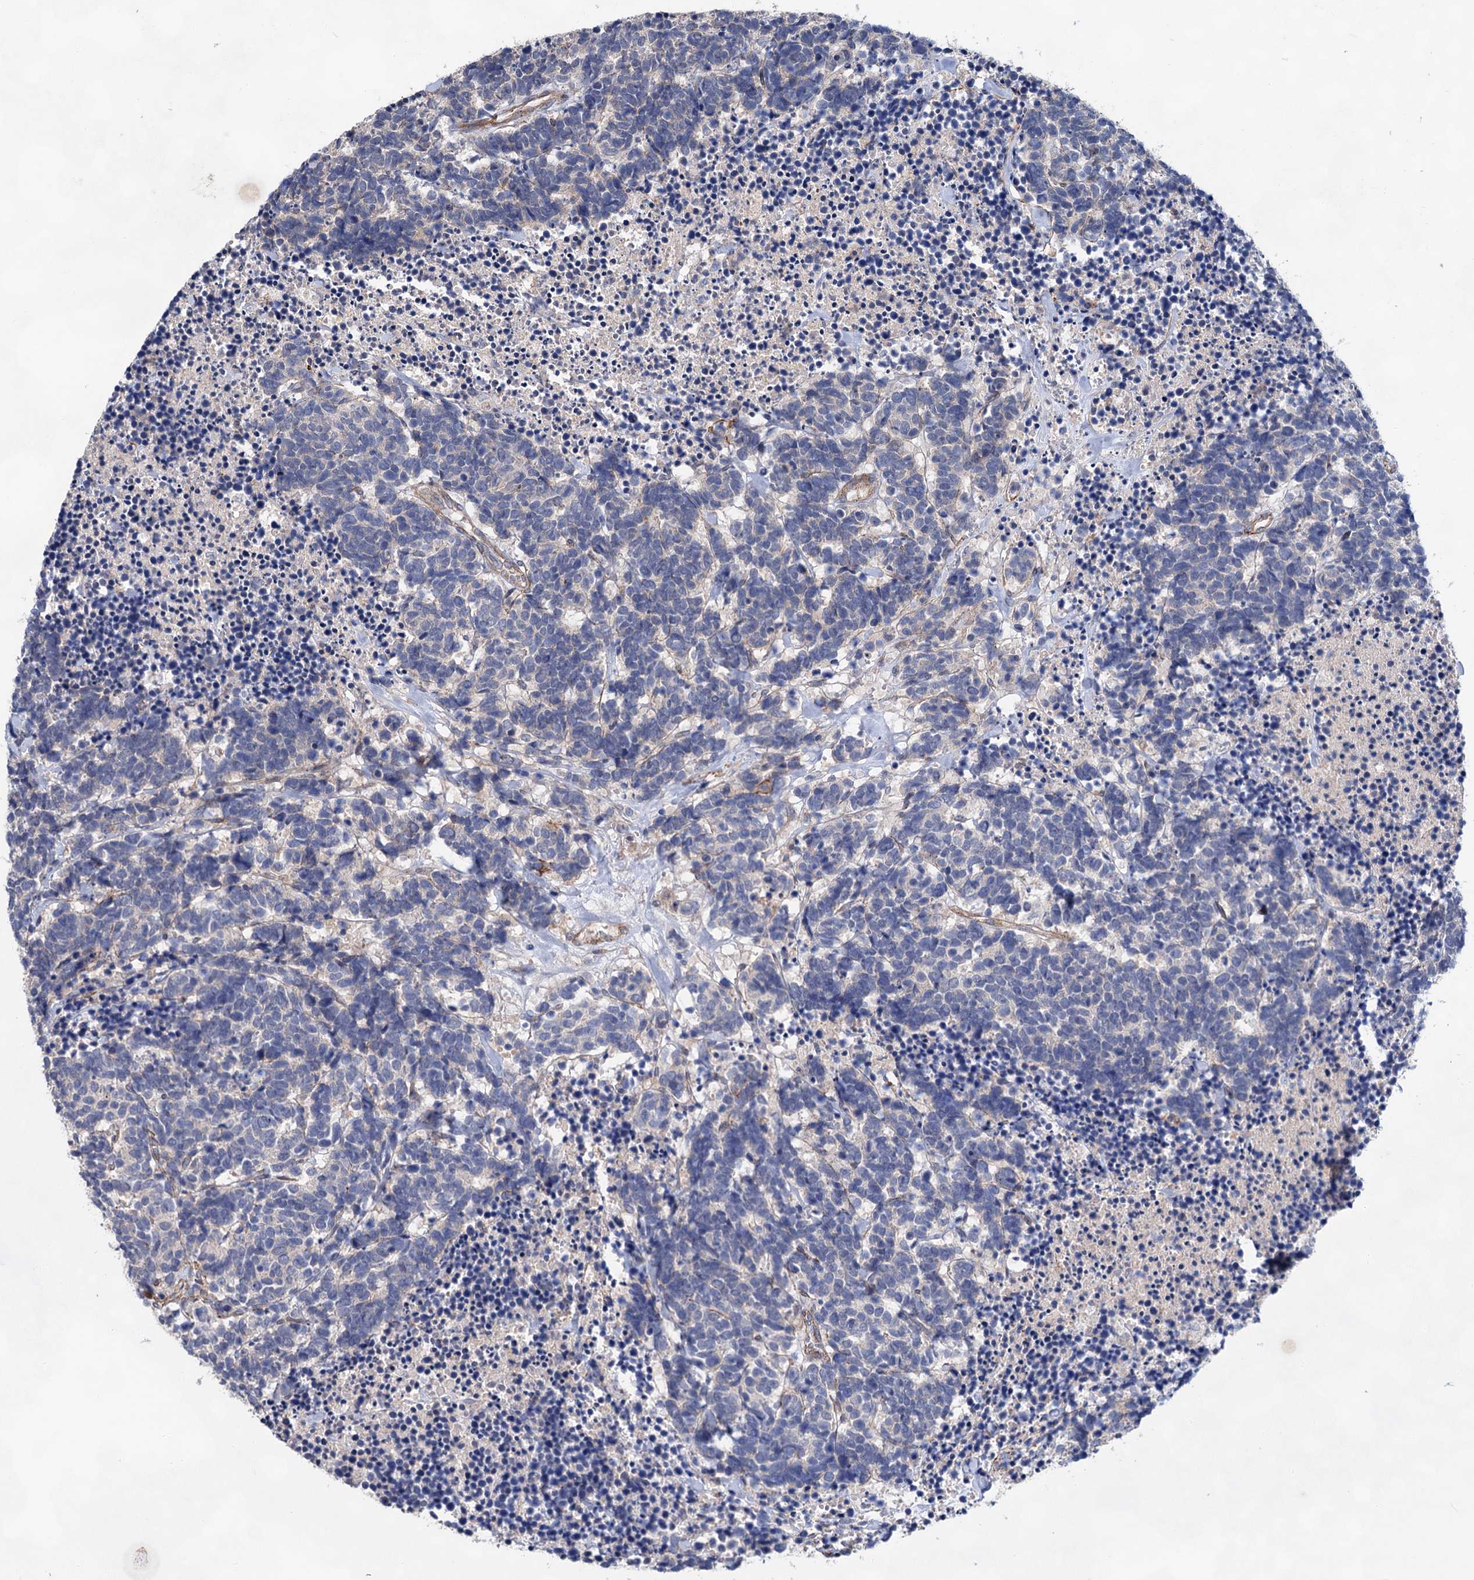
{"staining": {"intensity": "negative", "quantity": "none", "location": "none"}, "tissue": "carcinoid", "cell_type": "Tumor cells", "image_type": "cancer", "snomed": [{"axis": "morphology", "description": "Carcinoma, NOS"}, {"axis": "morphology", "description": "Carcinoid, malignant, NOS"}, {"axis": "topography", "description": "Urinary bladder"}], "caption": "Photomicrograph shows no protein expression in tumor cells of malignant carcinoid tissue.", "gene": "TMTC3", "patient": {"sex": "male", "age": 57}}